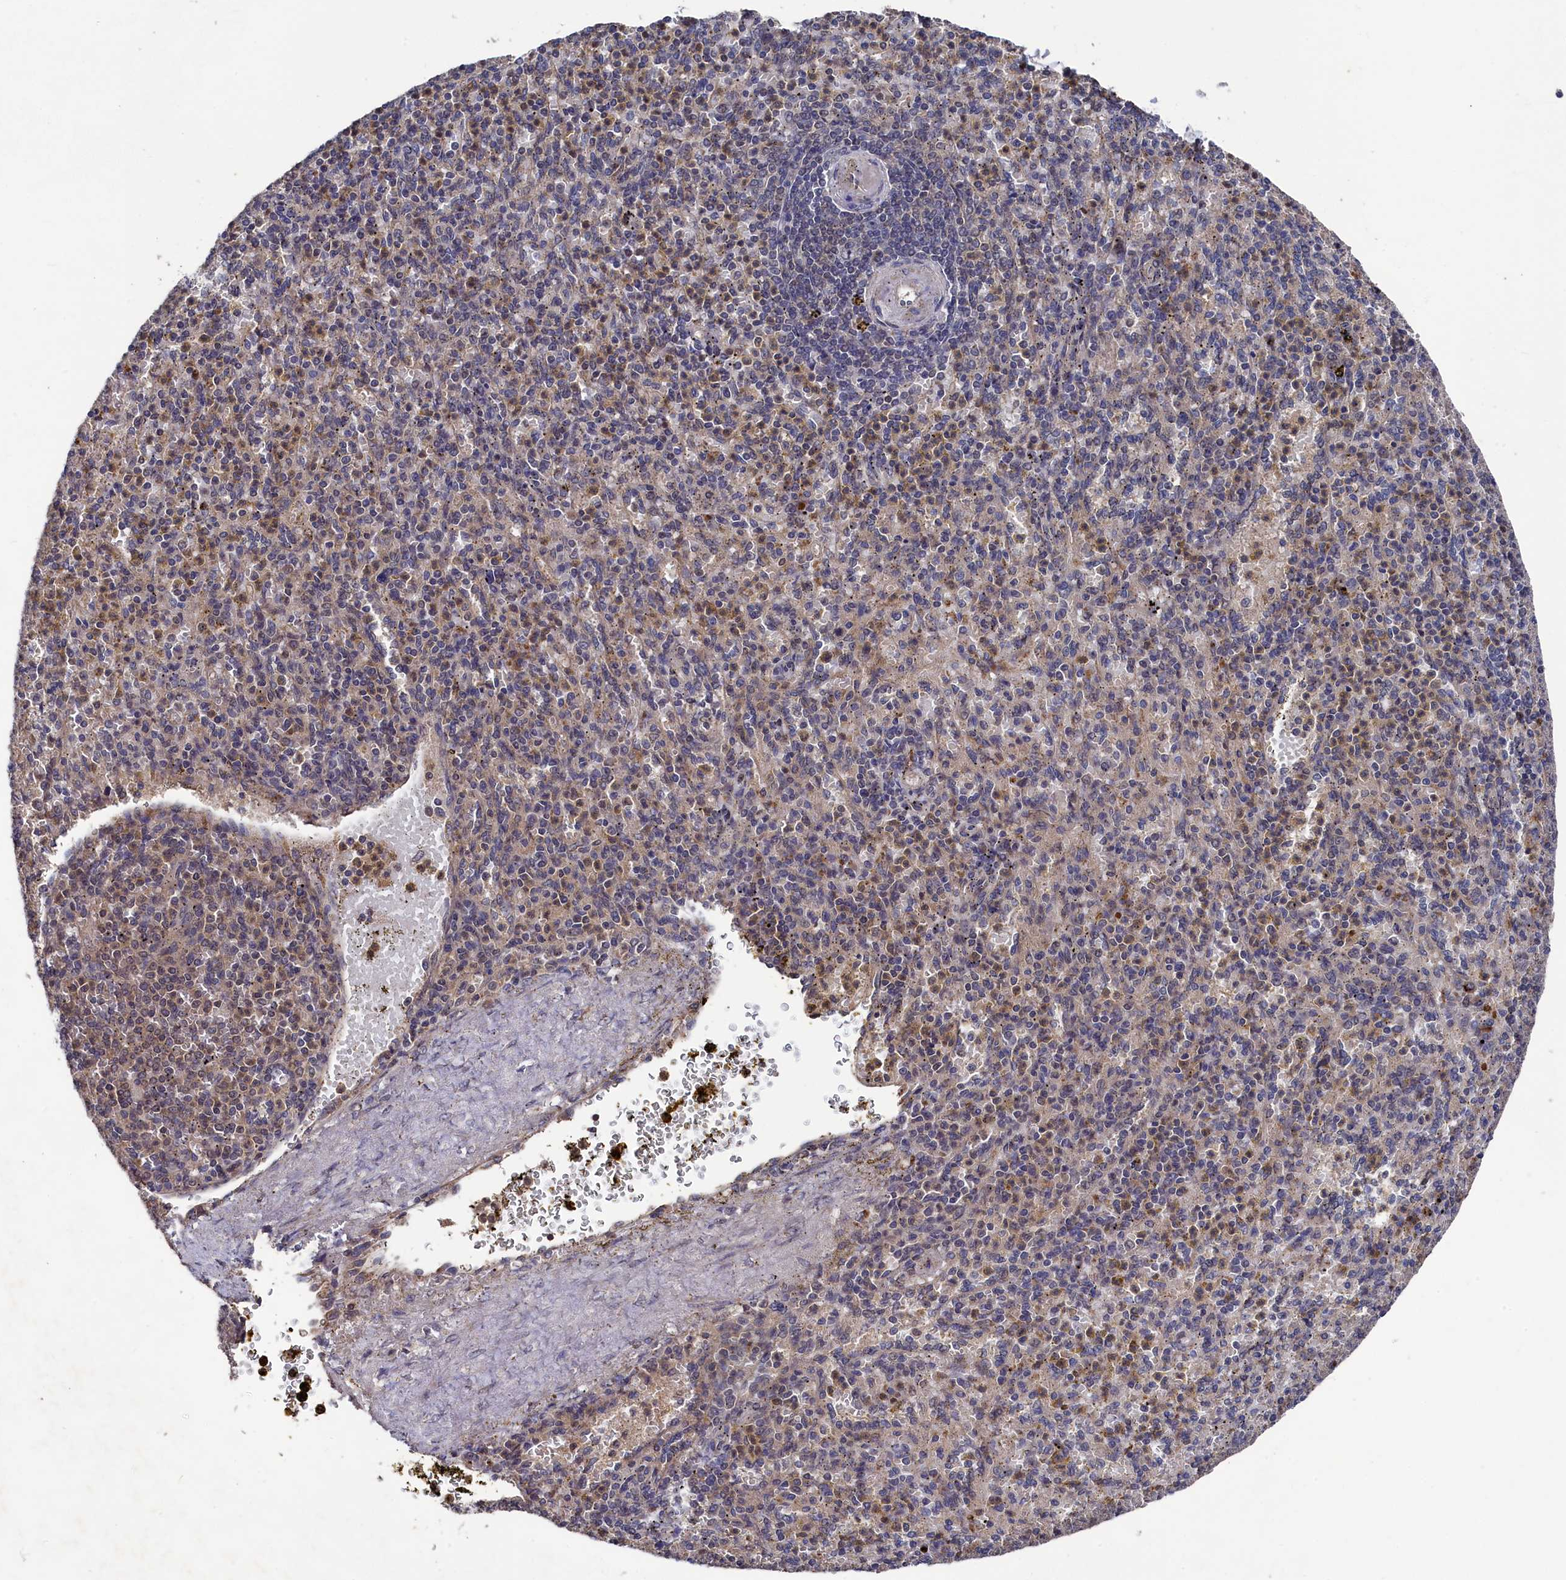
{"staining": {"intensity": "weak", "quantity": "<25%", "location": "cytoplasmic/membranous"}, "tissue": "spleen", "cell_type": "Cells in red pulp", "image_type": "normal", "snomed": [{"axis": "morphology", "description": "Normal tissue, NOS"}, {"axis": "topography", "description": "Spleen"}], "caption": "An immunohistochemistry image of normal spleen is shown. There is no staining in cells in red pulp of spleen.", "gene": "TMC5", "patient": {"sex": "female", "age": 74}}